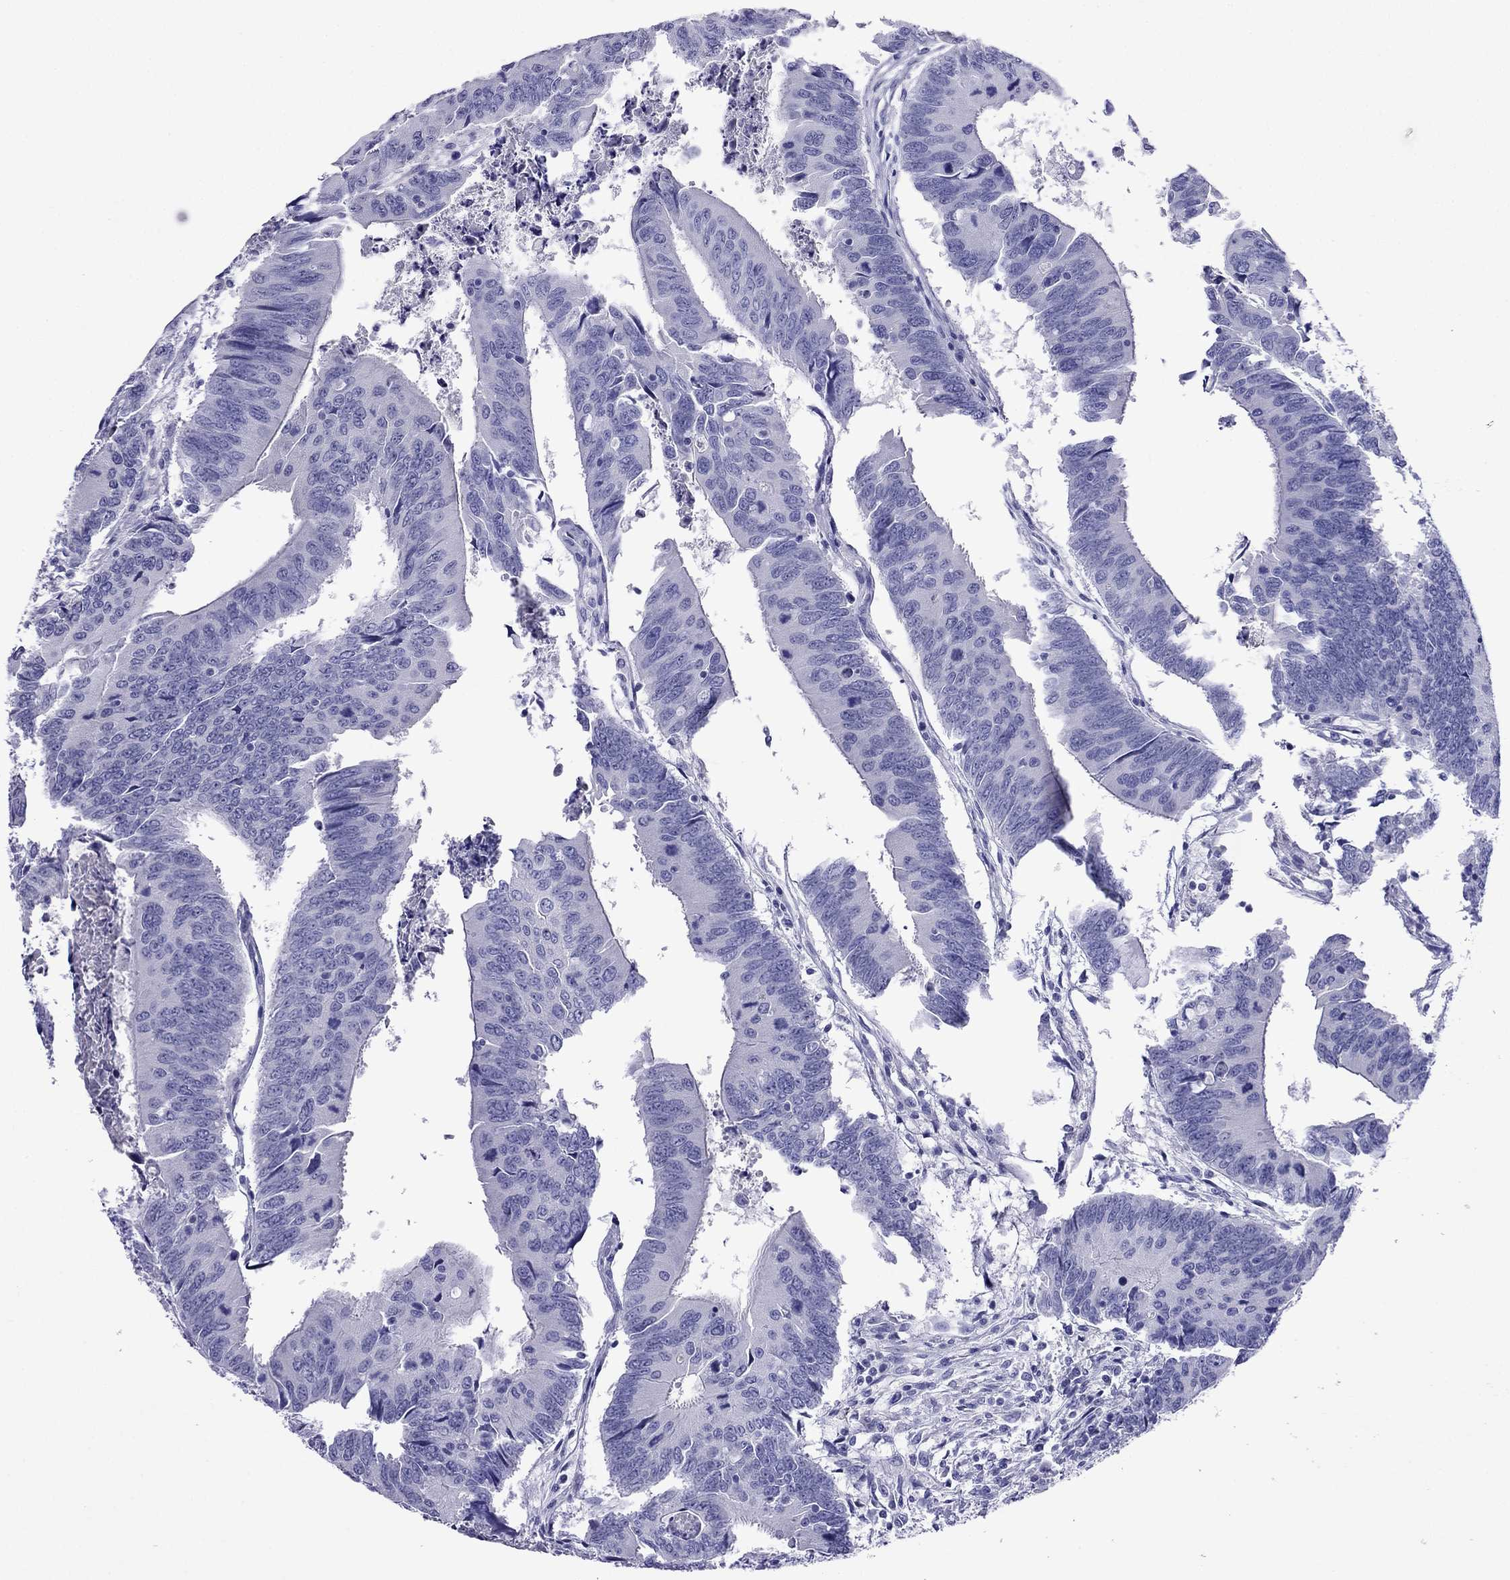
{"staining": {"intensity": "negative", "quantity": "none", "location": "none"}, "tissue": "colorectal cancer", "cell_type": "Tumor cells", "image_type": "cancer", "snomed": [{"axis": "morphology", "description": "Adenocarcinoma, NOS"}, {"axis": "topography", "description": "Rectum"}], "caption": "A high-resolution histopathology image shows immunohistochemistry staining of colorectal adenocarcinoma, which exhibits no significant staining in tumor cells.", "gene": "PCDHA6", "patient": {"sex": "male", "age": 67}}